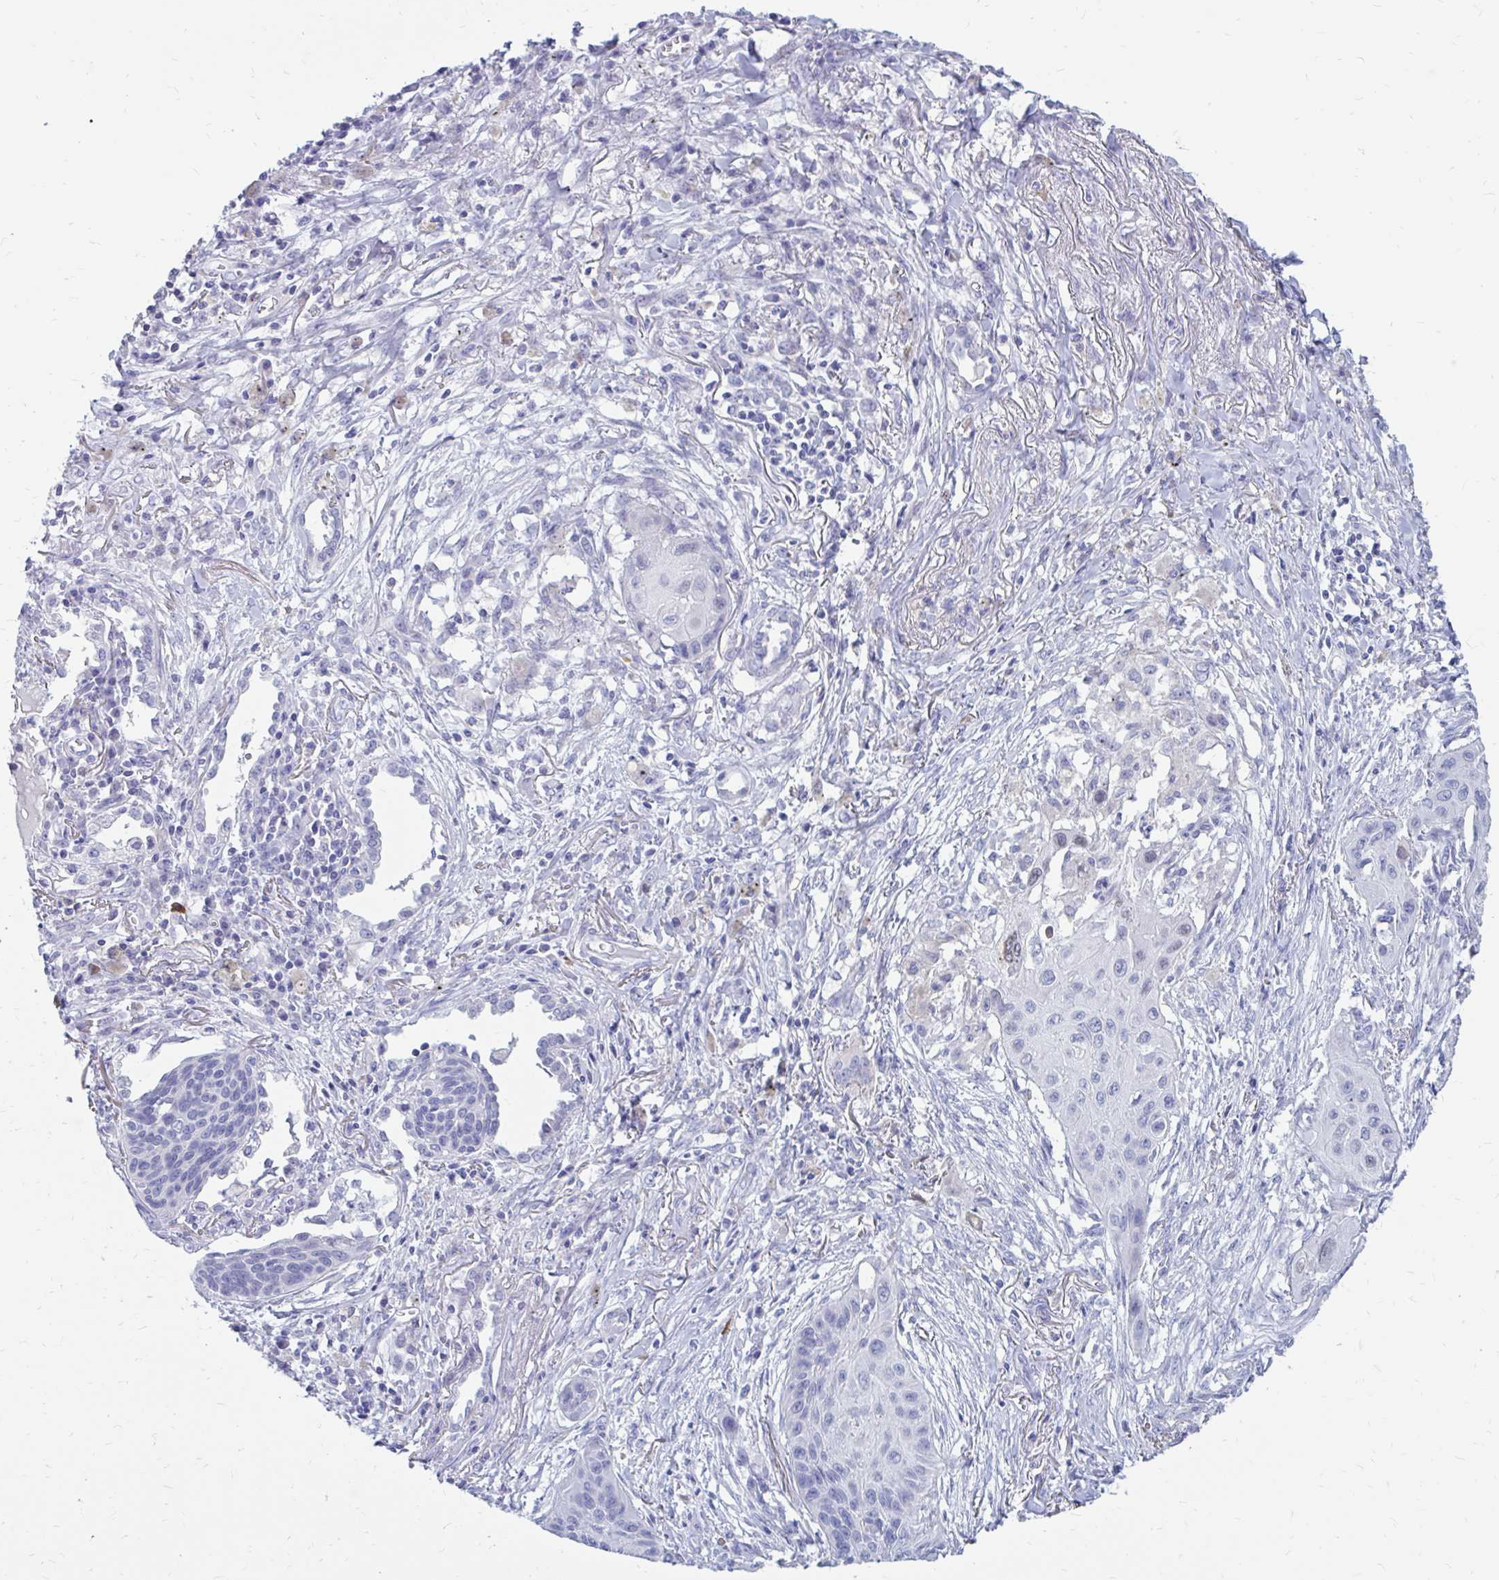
{"staining": {"intensity": "negative", "quantity": "none", "location": "none"}, "tissue": "lung cancer", "cell_type": "Tumor cells", "image_type": "cancer", "snomed": [{"axis": "morphology", "description": "Squamous cell carcinoma, NOS"}, {"axis": "topography", "description": "Lung"}], "caption": "Immunohistochemical staining of lung squamous cell carcinoma exhibits no significant positivity in tumor cells. The staining is performed using DAB (3,3'-diaminobenzidine) brown chromogen with nuclei counter-stained in using hematoxylin.", "gene": "IGSF5", "patient": {"sex": "male", "age": 71}}